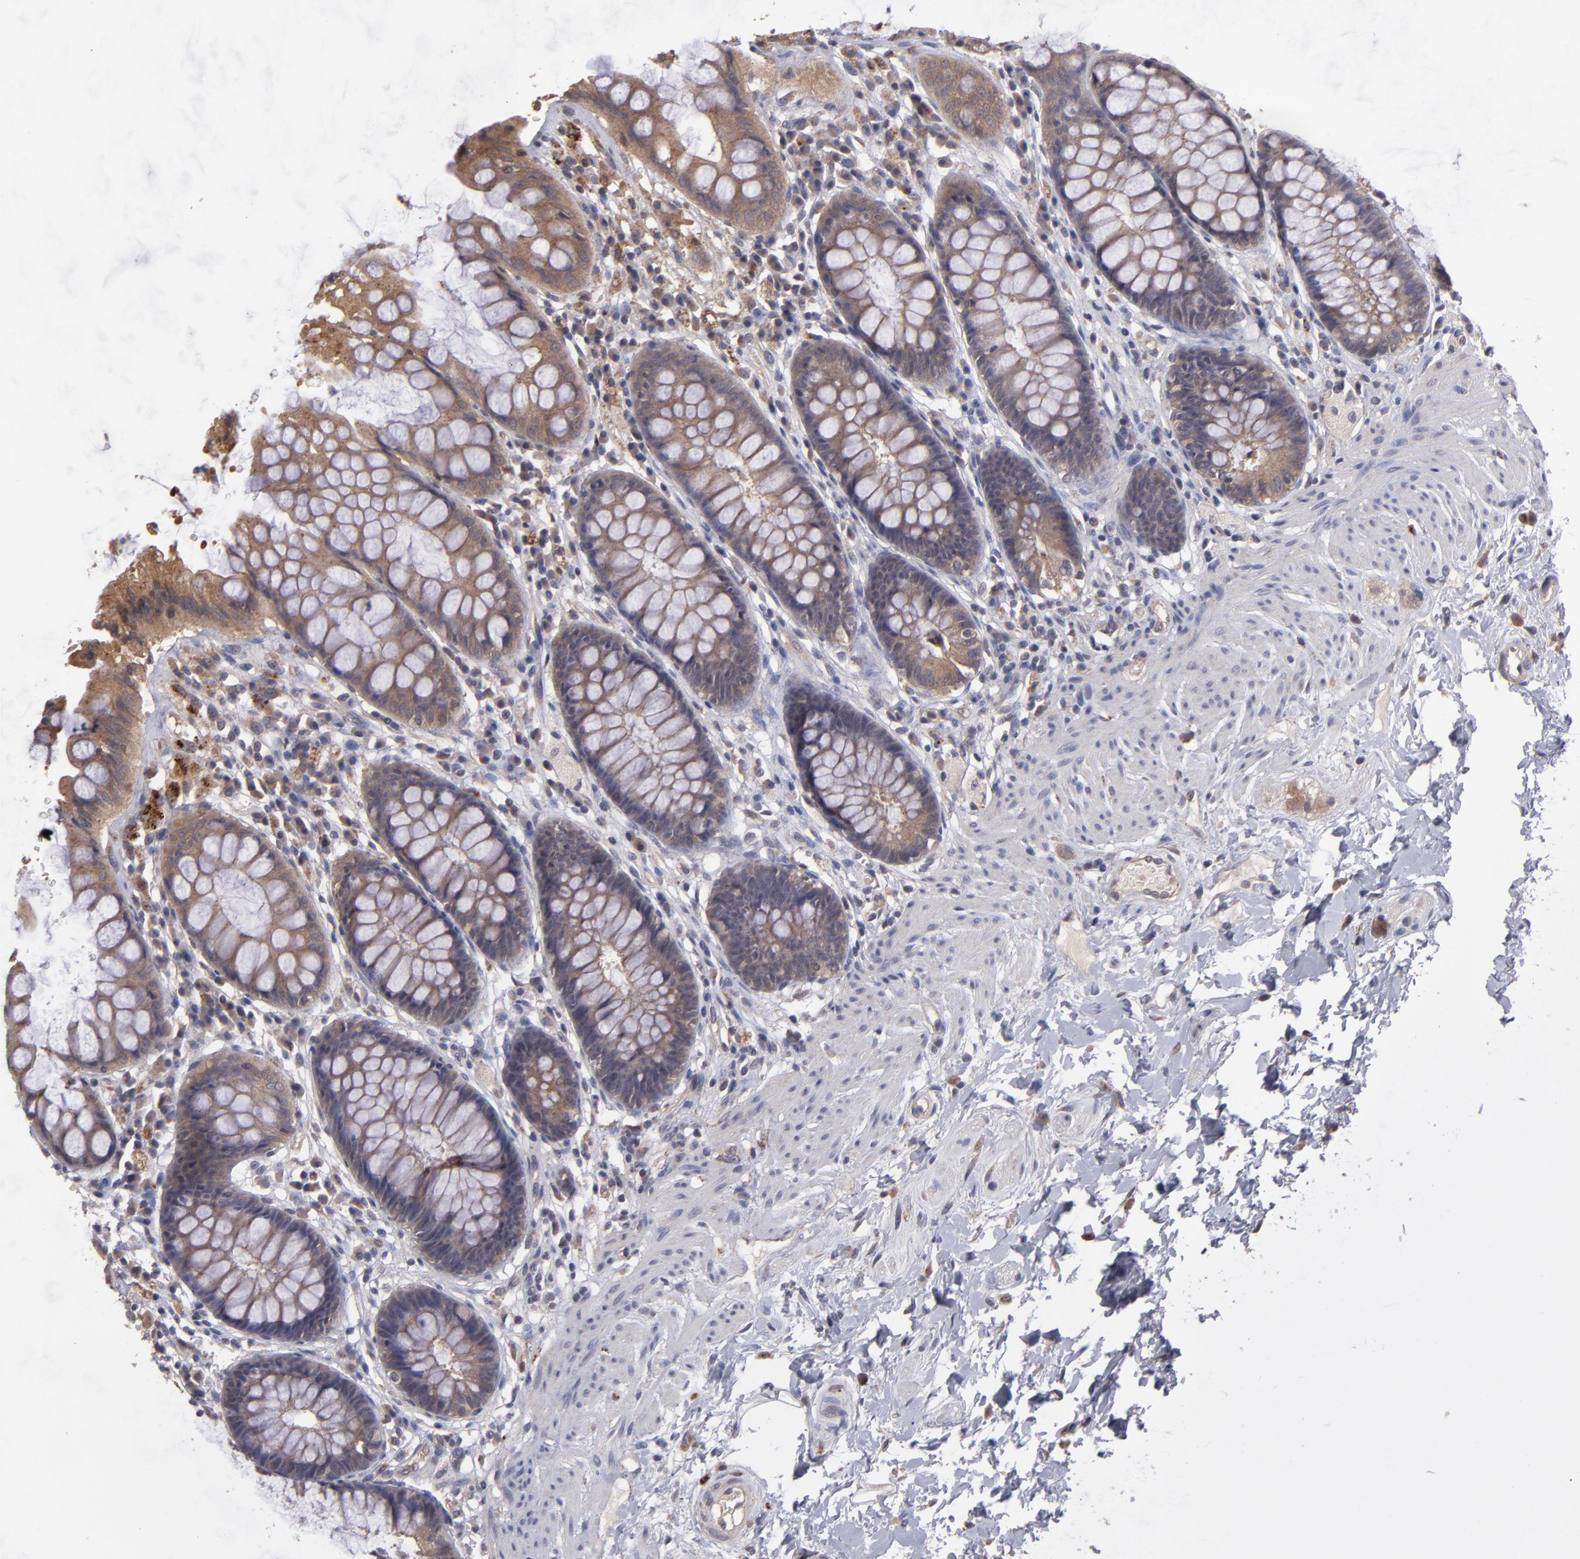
{"staining": {"intensity": "moderate", "quantity": ">75%", "location": "cytoplasmic/membranous"}, "tissue": "rectum", "cell_type": "Glandular cells", "image_type": "normal", "snomed": [{"axis": "morphology", "description": "Normal tissue, NOS"}, {"axis": "topography", "description": "Rectum"}], "caption": "High-power microscopy captured an immunohistochemistry image of unremarkable rectum, revealing moderate cytoplasmic/membranous staining in about >75% of glandular cells.", "gene": "CTSO", "patient": {"sex": "female", "age": 46}}